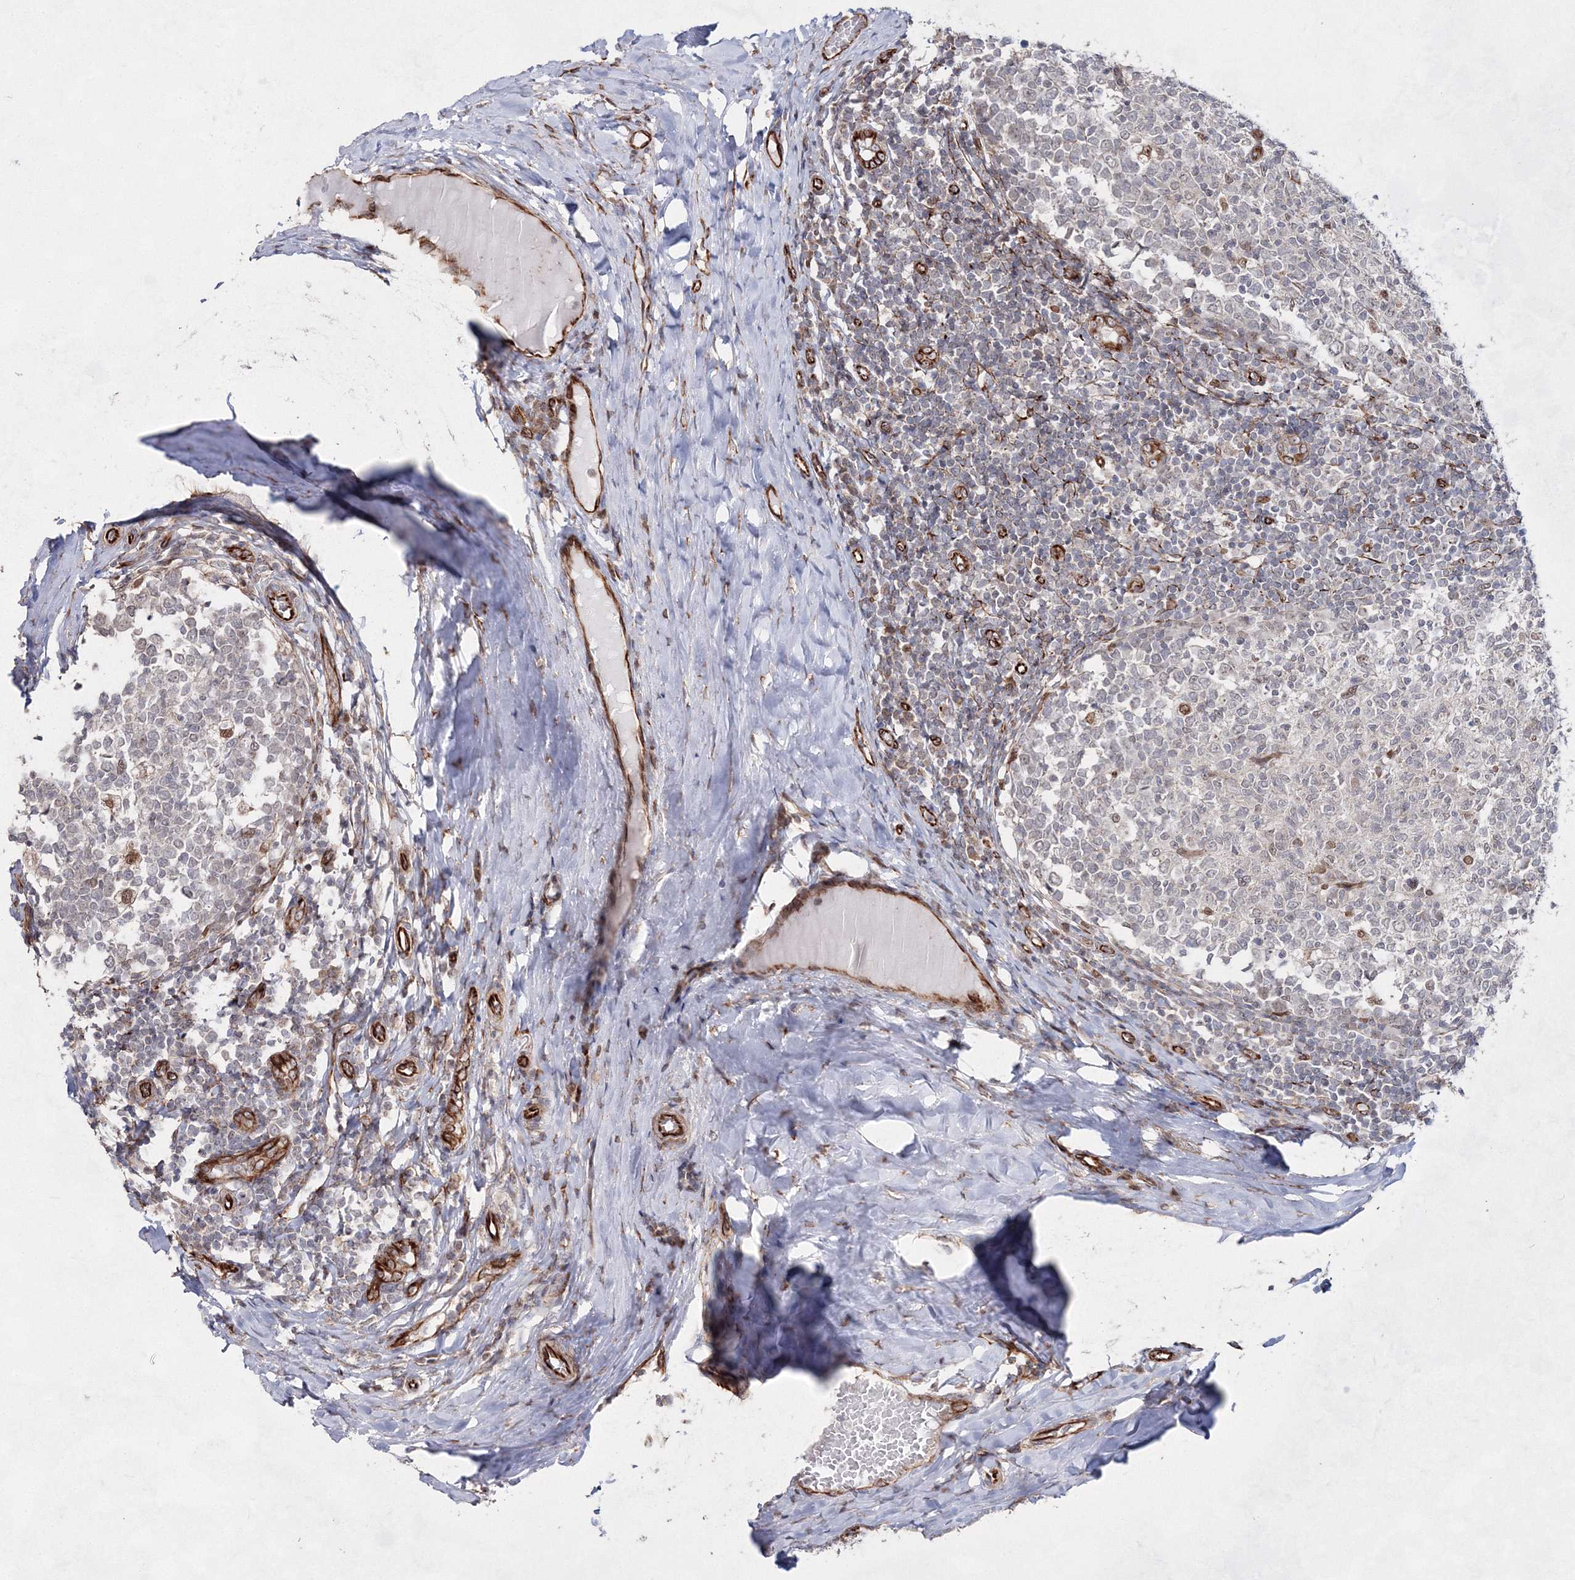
{"staining": {"intensity": "moderate", "quantity": "<25%", "location": "nuclear"}, "tissue": "tonsil", "cell_type": "Germinal center cells", "image_type": "normal", "snomed": [{"axis": "morphology", "description": "Normal tissue, NOS"}, {"axis": "topography", "description": "Tonsil"}], "caption": "The immunohistochemical stain labels moderate nuclear expression in germinal center cells of unremarkable tonsil. The staining is performed using DAB brown chromogen to label protein expression. The nuclei are counter-stained blue using hematoxylin.", "gene": "SNIP1", "patient": {"sex": "female", "age": 19}}